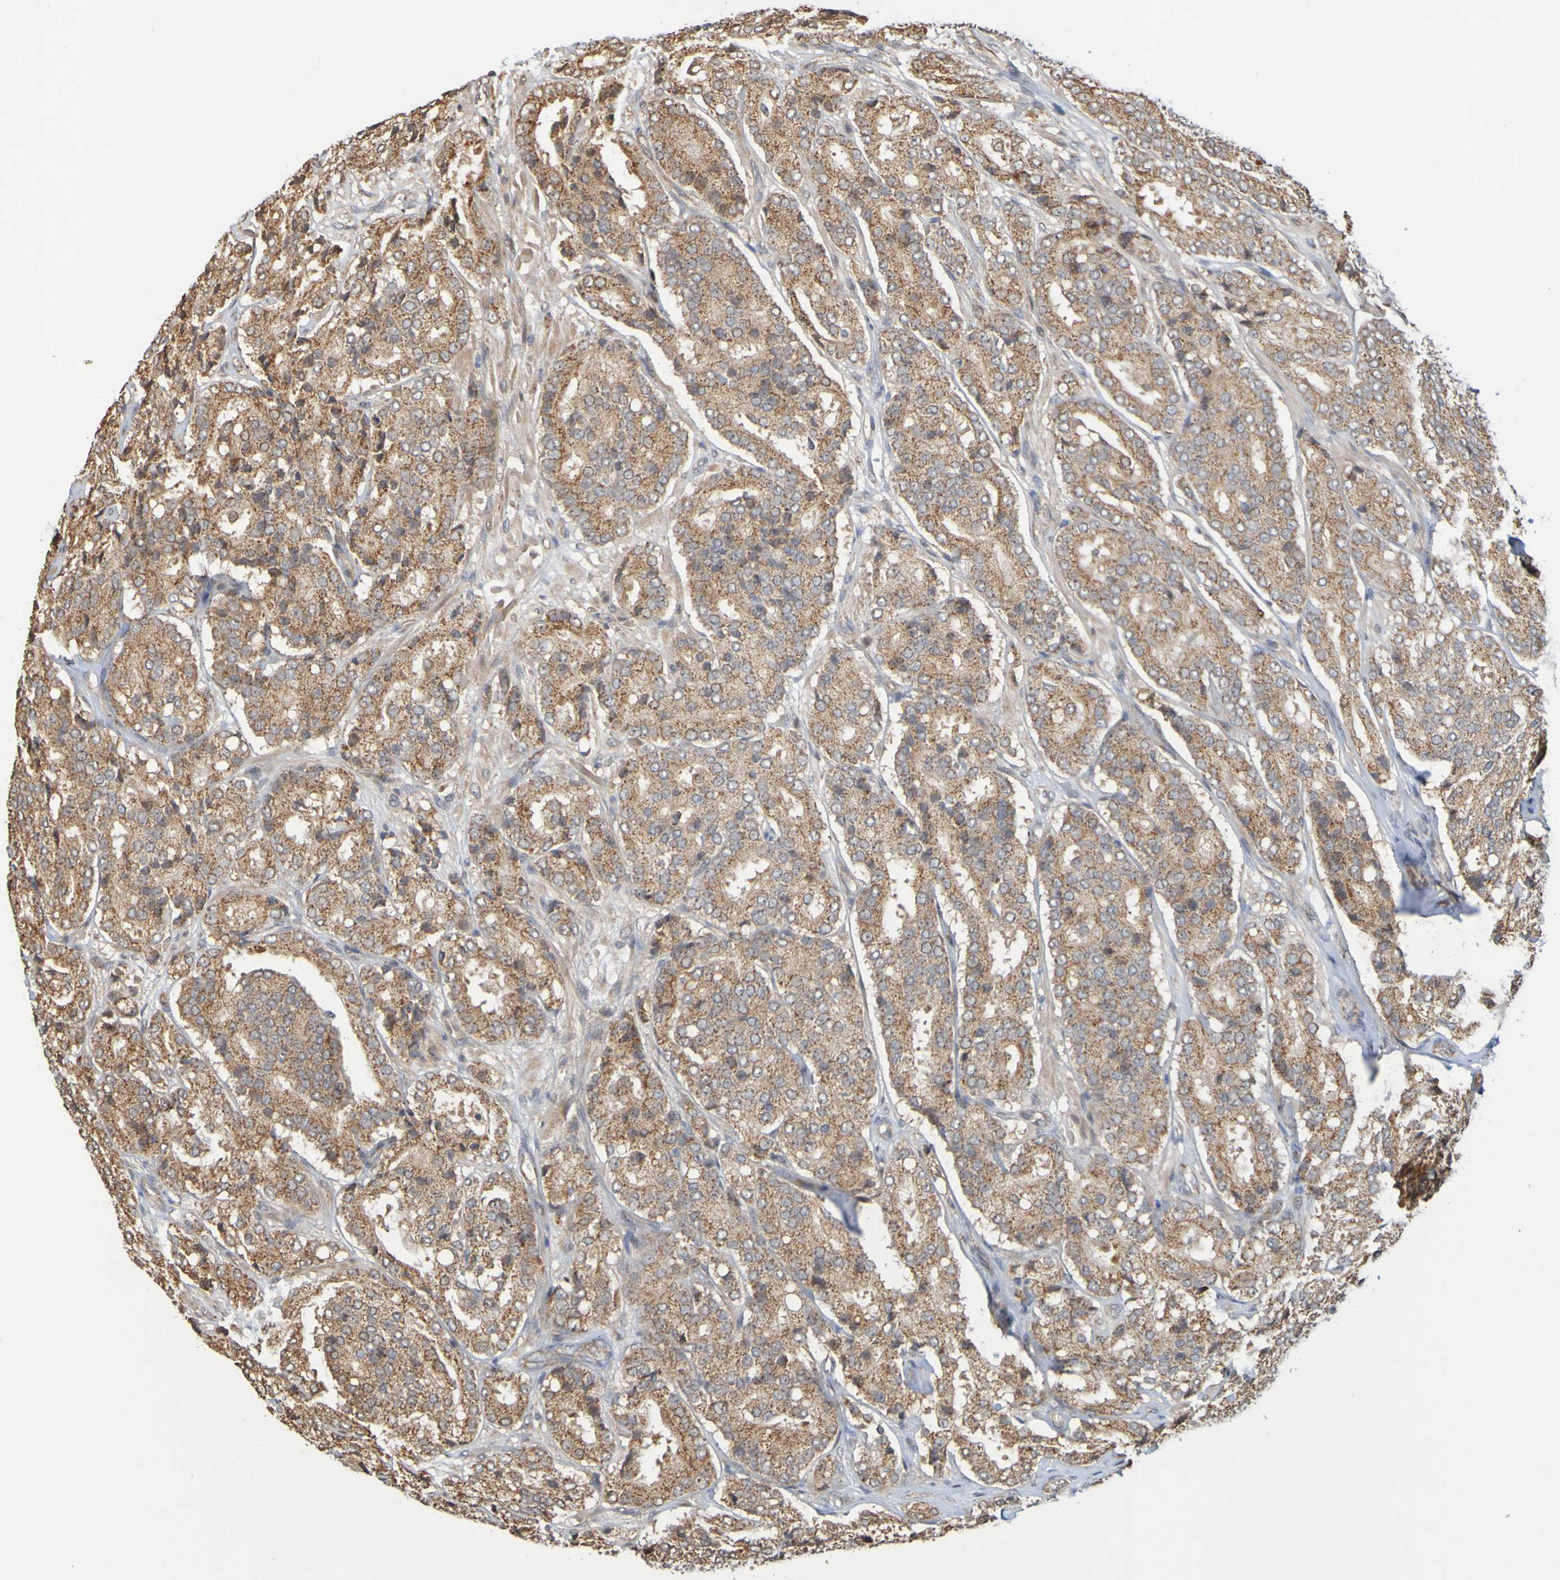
{"staining": {"intensity": "moderate", "quantity": ">75%", "location": "cytoplasmic/membranous"}, "tissue": "prostate cancer", "cell_type": "Tumor cells", "image_type": "cancer", "snomed": [{"axis": "morphology", "description": "Adenocarcinoma, High grade"}, {"axis": "topography", "description": "Prostate"}], "caption": "Moderate cytoplasmic/membranous protein staining is present in approximately >75% of tumor cells in adenocarcinoma (high-grade) (prostate).", "gene": "TMBIM1", "patient": {"sex": "male", "age": 65}}